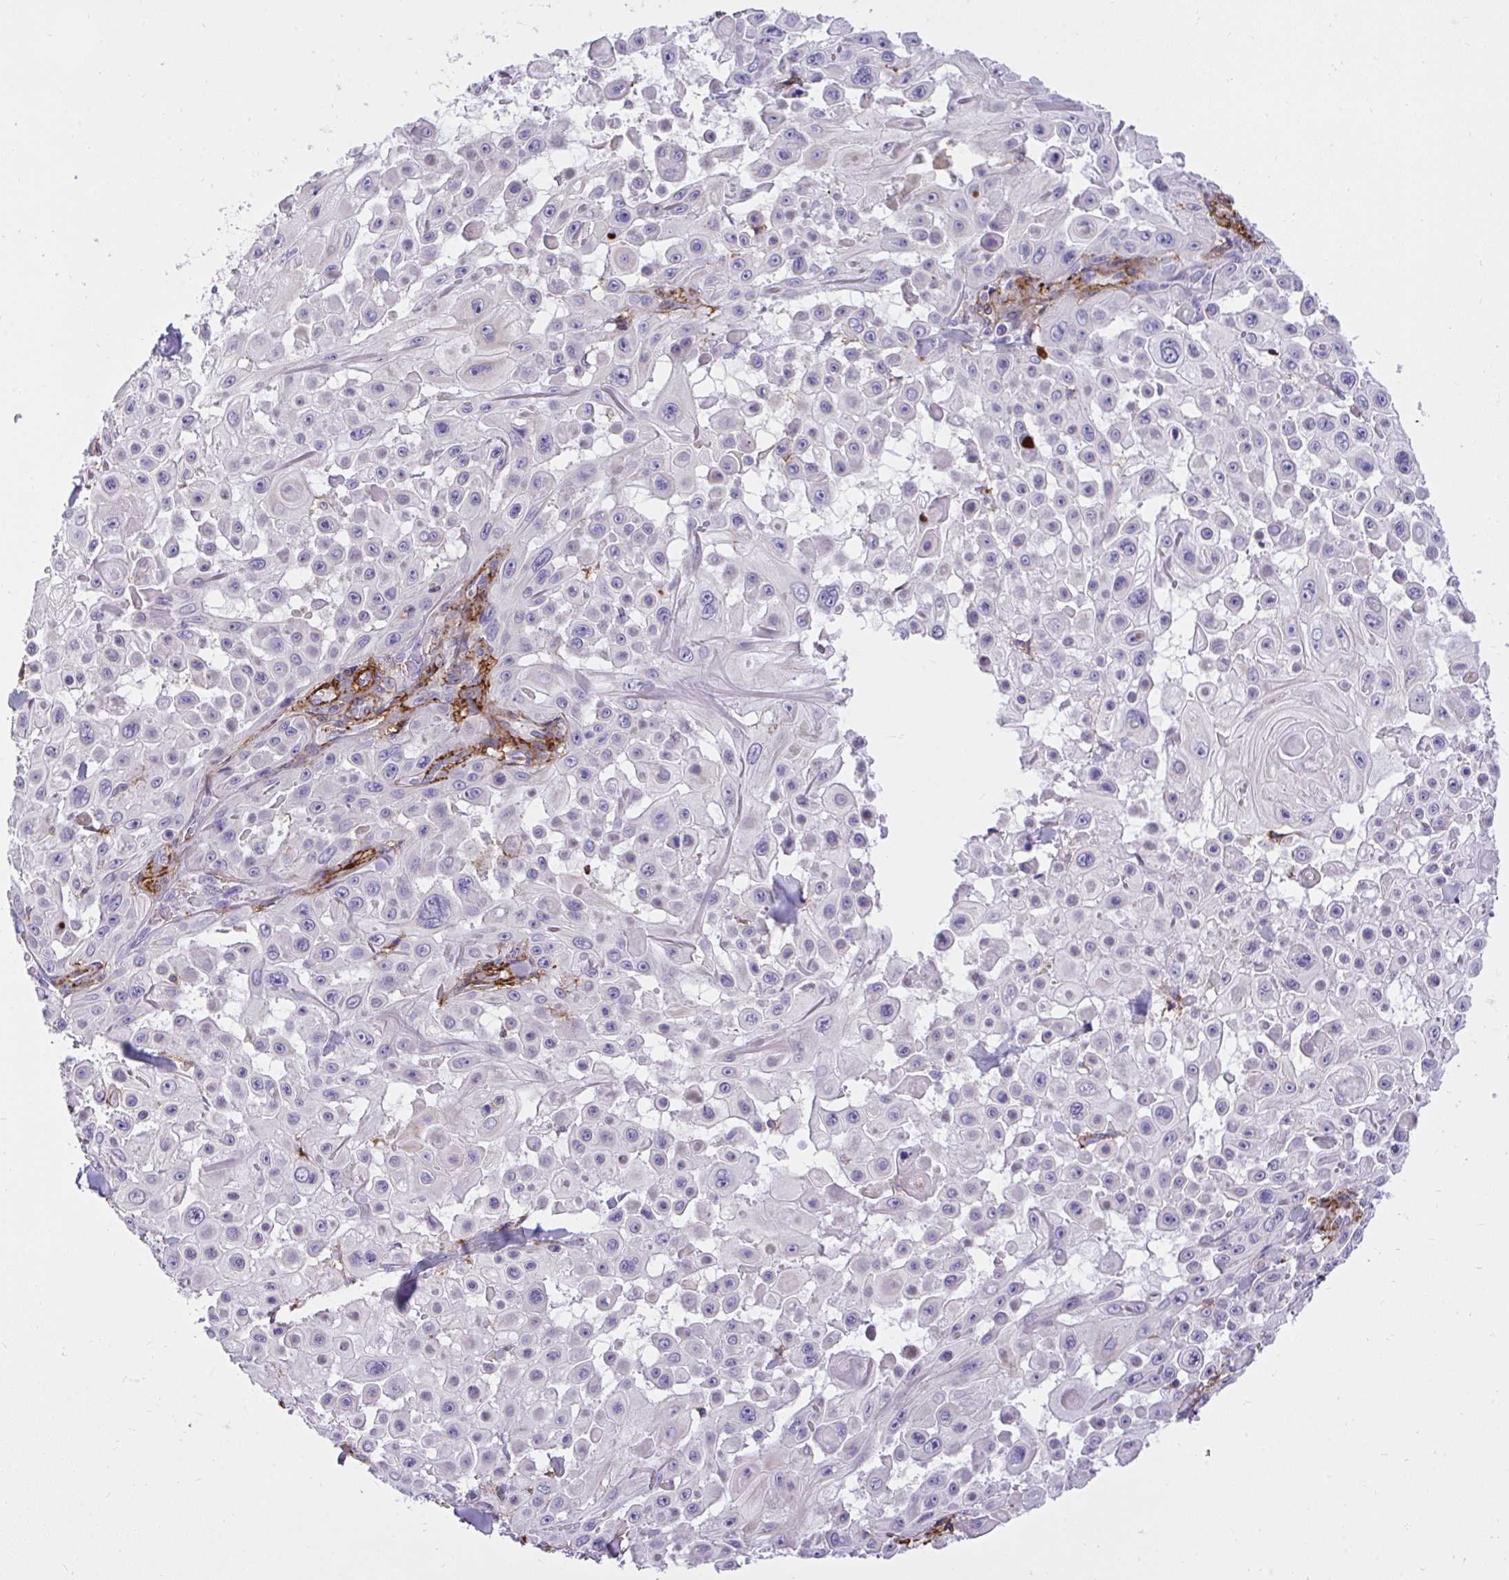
{"staining": {"intensity": "negative", "quantity": "none", "location": "none"}, "tissue": "skin cancer", "cell_type": "Tumor cells", "image_type": "cancer", "snomed": [{"axis": "morphology", "description": "Squamous cell carcinoma, NOS"}, {"axis": "topography", "description": "Skin"}], "caption": "Immunohistochemical staining of squamous cell carcinoma (skin) shows no significant staining in tumor cells.", "gene": "ERI1", "patient": {"sex": "male", "age": 91}}